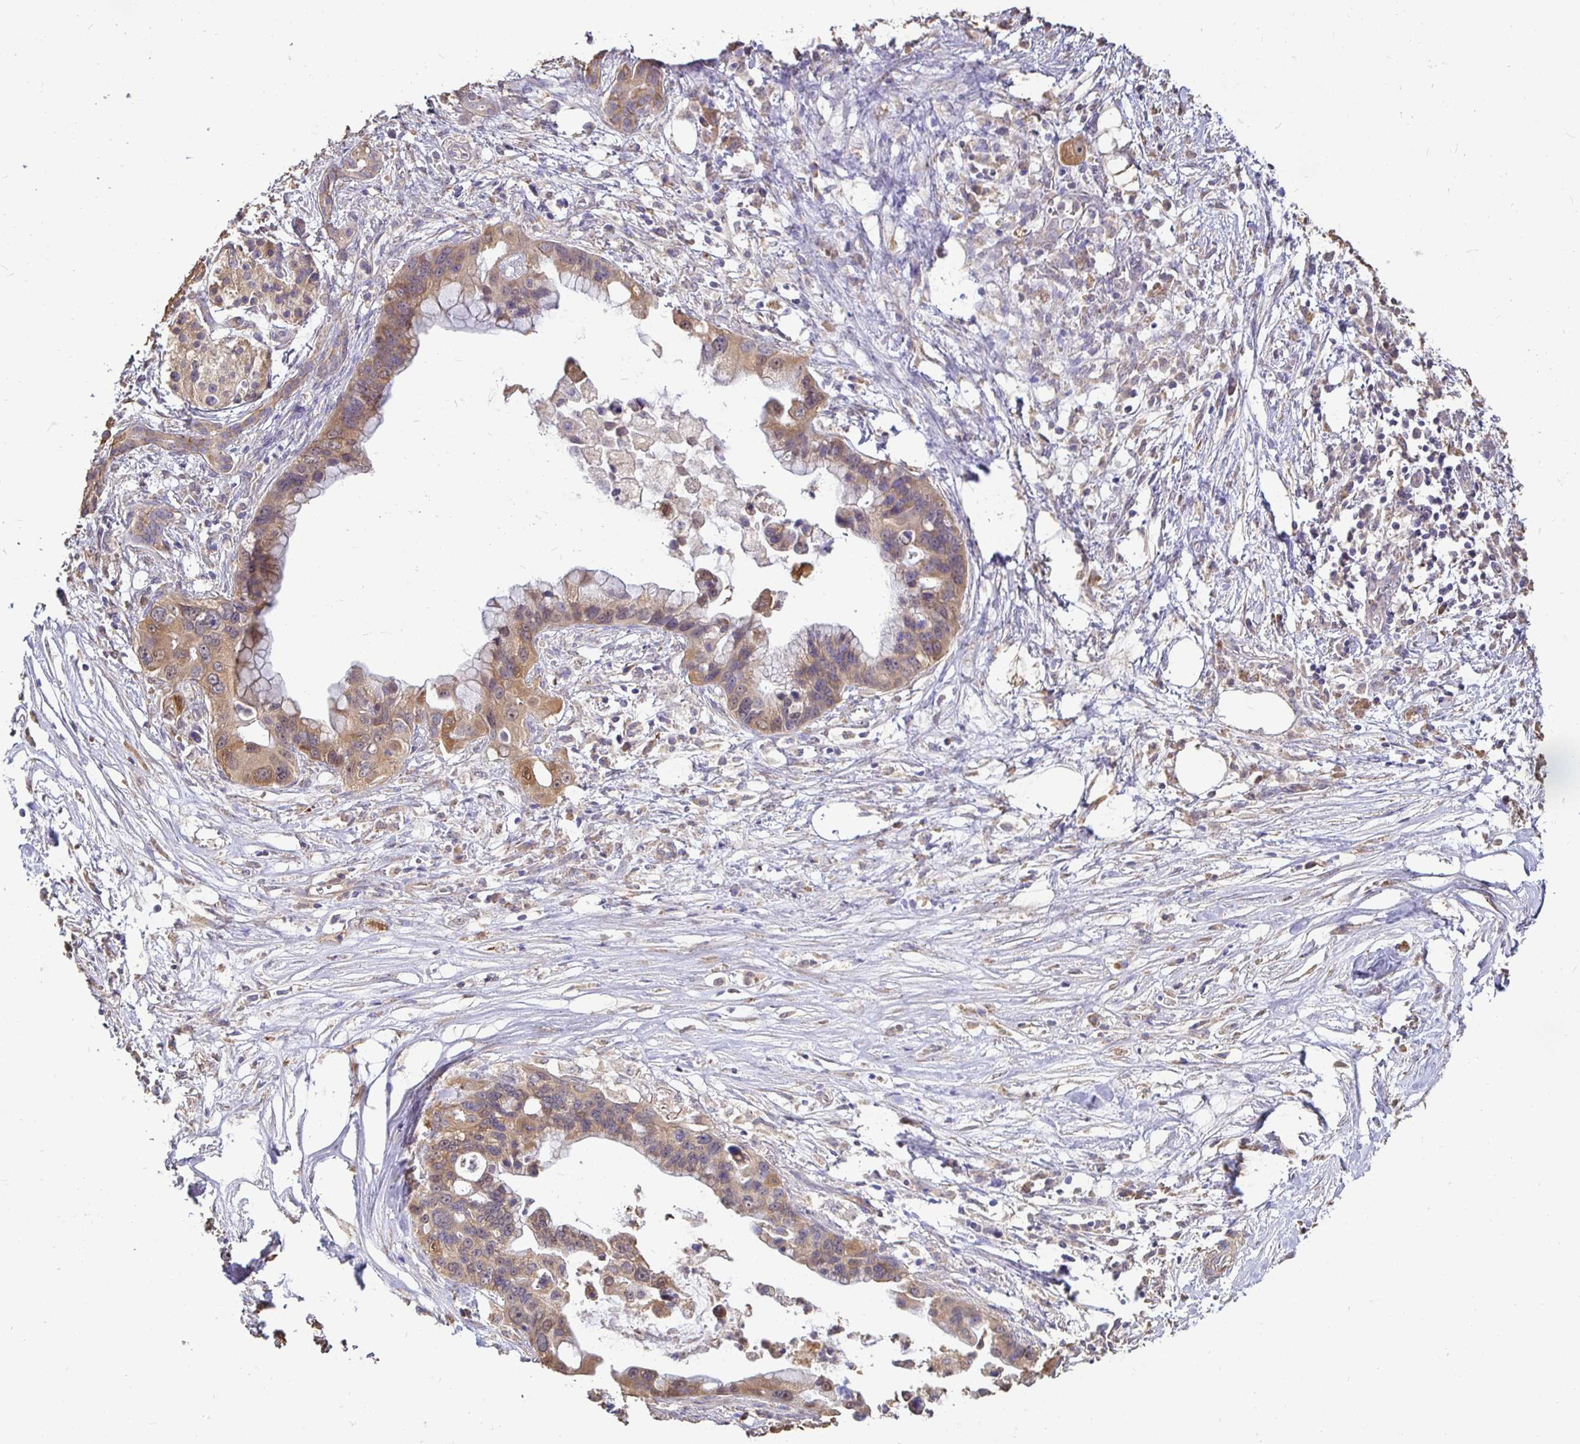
{"staining": {"intensity": "moderate", "quantity": ">75%", "location": "cytoplasmic/membranous"}, "tissue": "pancreatic cancer", "cell_type": "Tumor cells", "image_type": "cancer", "snomed": [{"axis": "morphology", "description": "Adenocarcinoma, NOS"}, {"axis": "topography", "description": "Pancreas"}], "caption": "Human pancreatic cancer stained with a protein marker exhibits moderate staining in tumor cells.", "gene": "MAPK8IP3", "patient": {"sex": "female", "age": 83}}